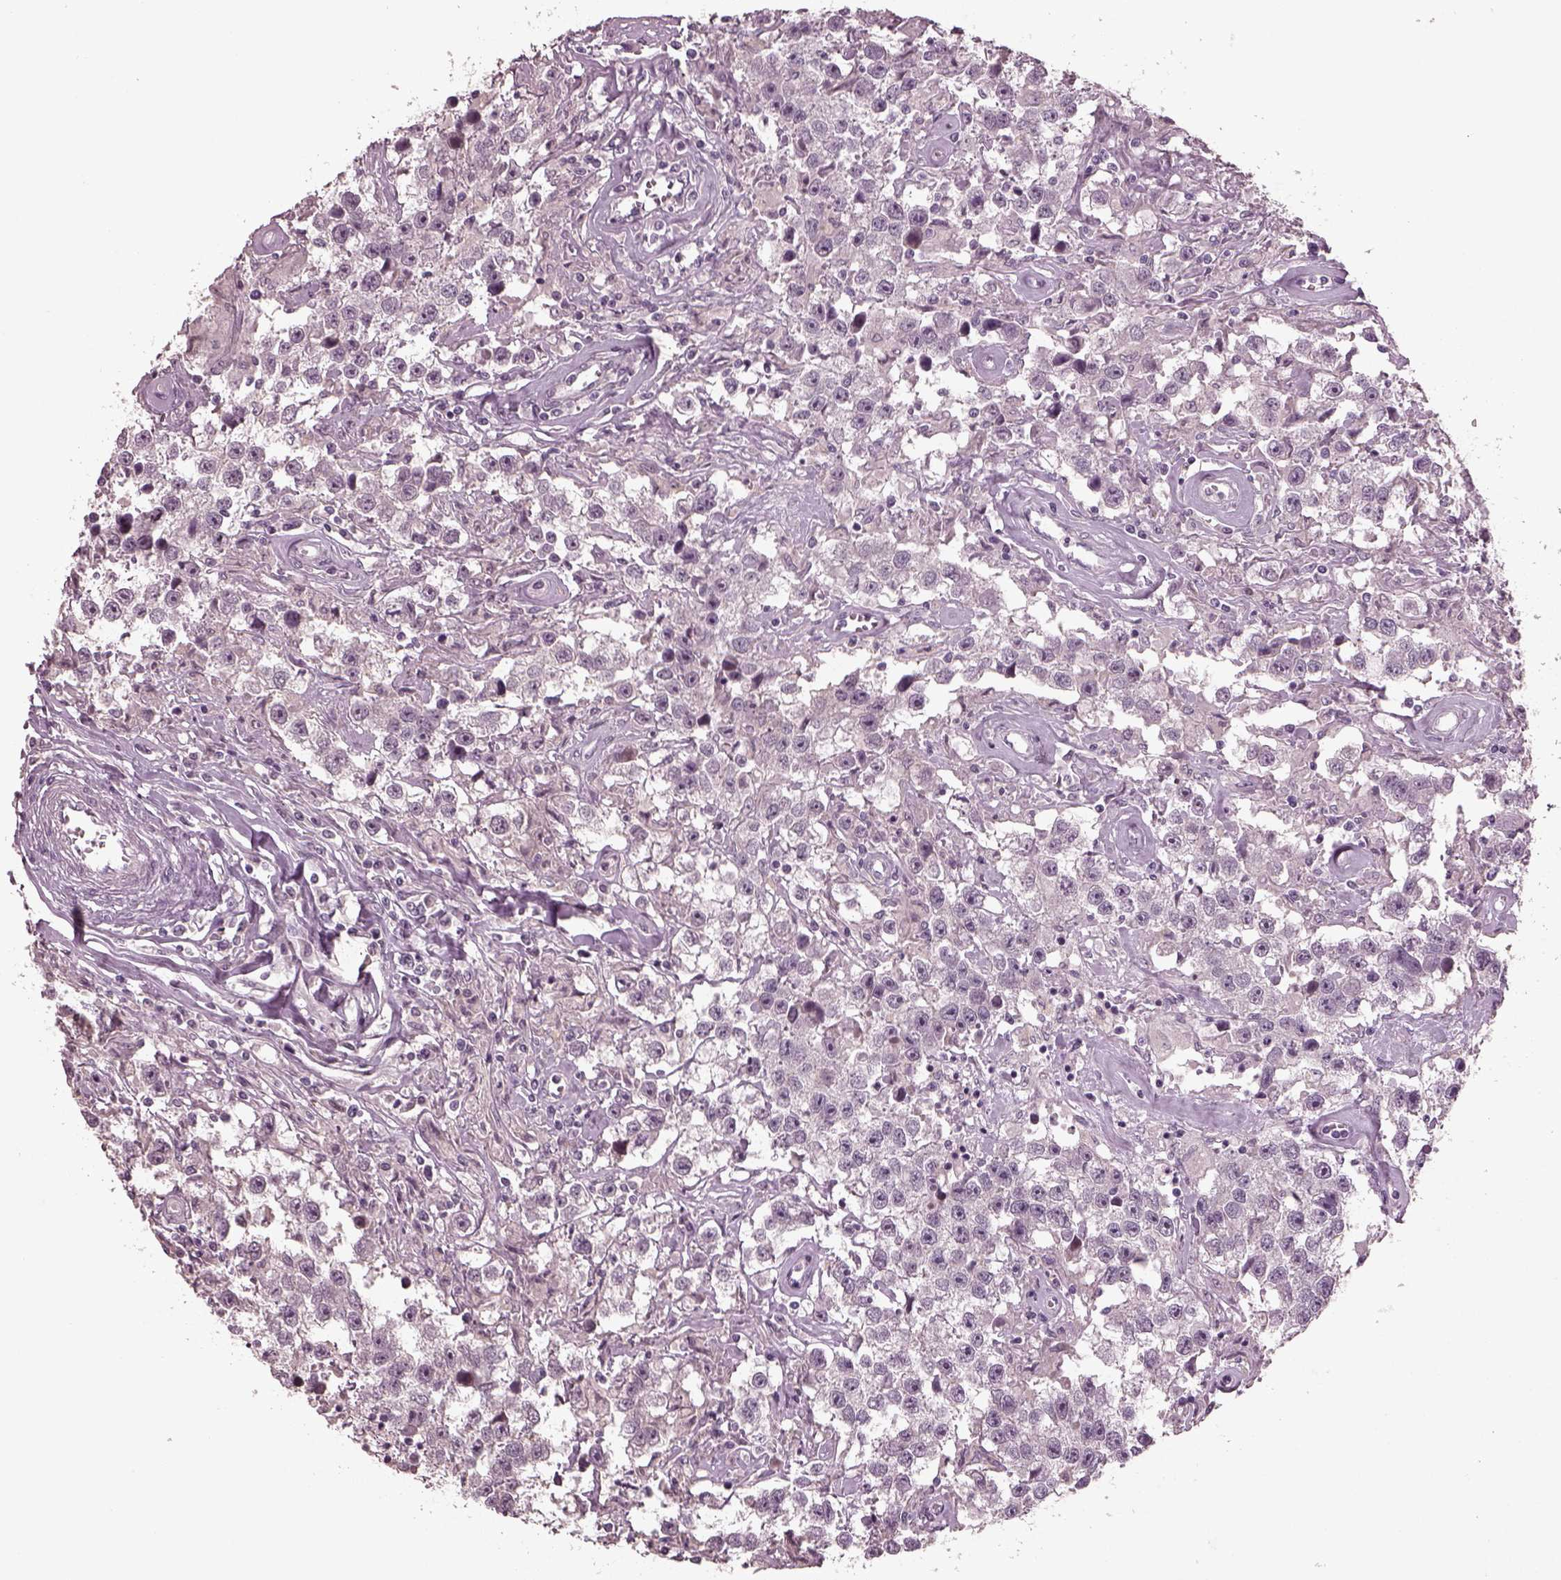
{"staining": {"intensity": "negative", "quantity": "none", "location": "none"}, "tissue": "testis cancer", "cell_type": "Tumor cells", "image_type": "cancer", "snomed": [{"axis": "morphology", "description": "Seminoma, NOS"}, {"axis": "topography", "description": "Testis"}], "caption": "IHC of human testis cancer (seminoma) demonstrates no expression in tumor cells.", "gene": "RCVRN", "patient": {"sex": "male", "age": 43}}